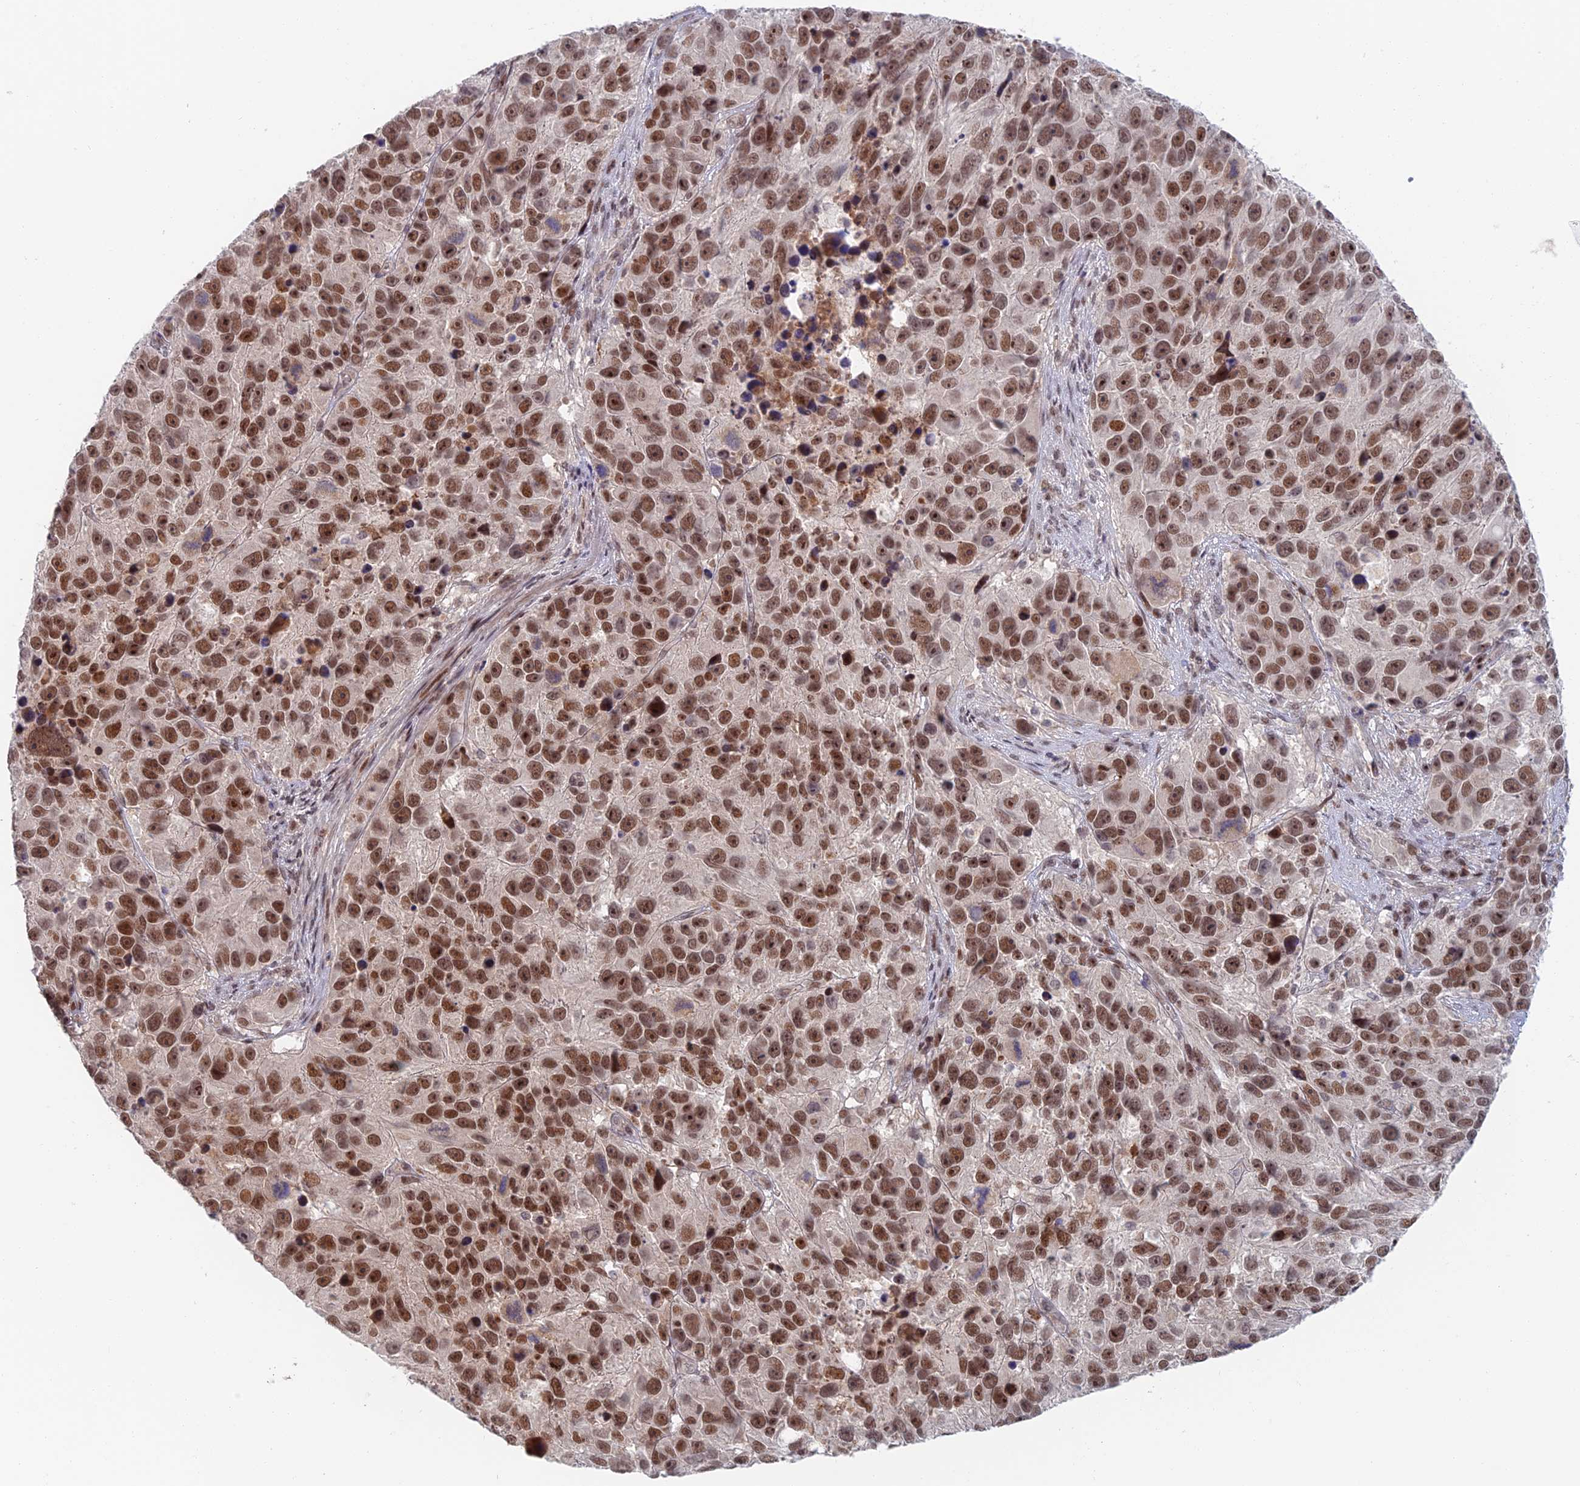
{"staining": {"intensity": "strong", "quantity": ">75%", "location": "nuclear"}, "tissue": "melanoma", "cell_type": "Tumor cells", "image_type": "cancer", "snomed": [{"axis": "morphology", "description": "Malignant melanoma, NOS"}, {"axis": "topography", "description": "Skin"}], "caption": "Immunohistochemistry (IHC) image of neoplastic tissue: human malignant melanoma stained using immunohistochemistry reveals high levels of strong protein expression localized specifically in the nuclear of tumor cells, appearing as a nuclear brown color.", "gene": "ZUP1", "patient": {"sex": "male", "age": 84}}